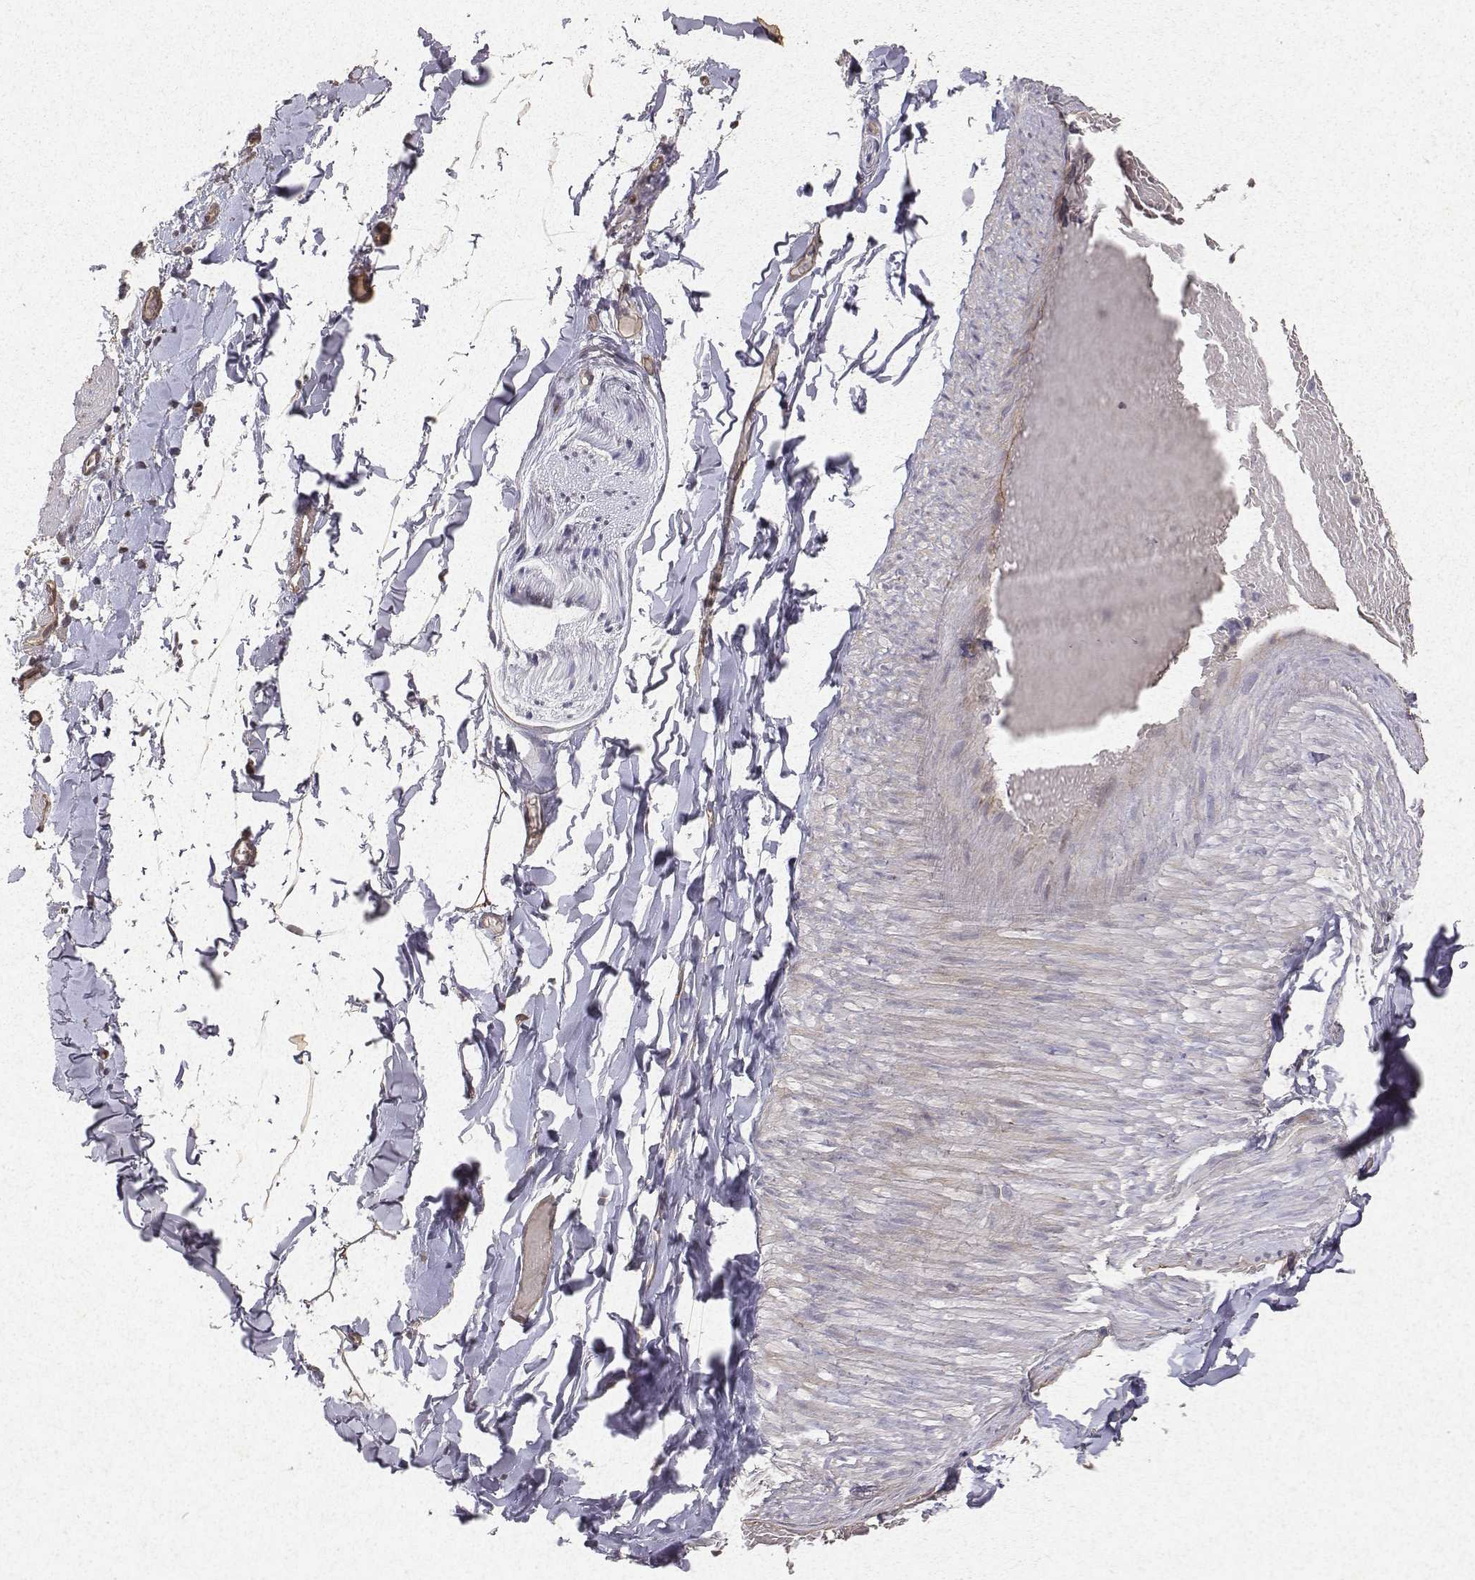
{"staining": {"intensity": "weak", "quantity": "25%-75%", "location": "cytoplasmic/membranous"}, "tissue": "adipose tissue", "cell_type": "Adipocytes", "image_type": "normal", "snomed": [{"axis": "morphology", "description": "Normal tissue, NOS"}, {"axis": "topography", "description": "Gallbladder"}, {"axis": "topography", "description": "Peripheral nerve tissue"}], "caption": "Weak cytoplasmic/membranous staining for a protein is appreciated in about 25%-75% of adipocytes of unremarkable adipose tissue using IHC.", "gene": "PTPRG", "patient": {"sex": "female", "age": 45}}